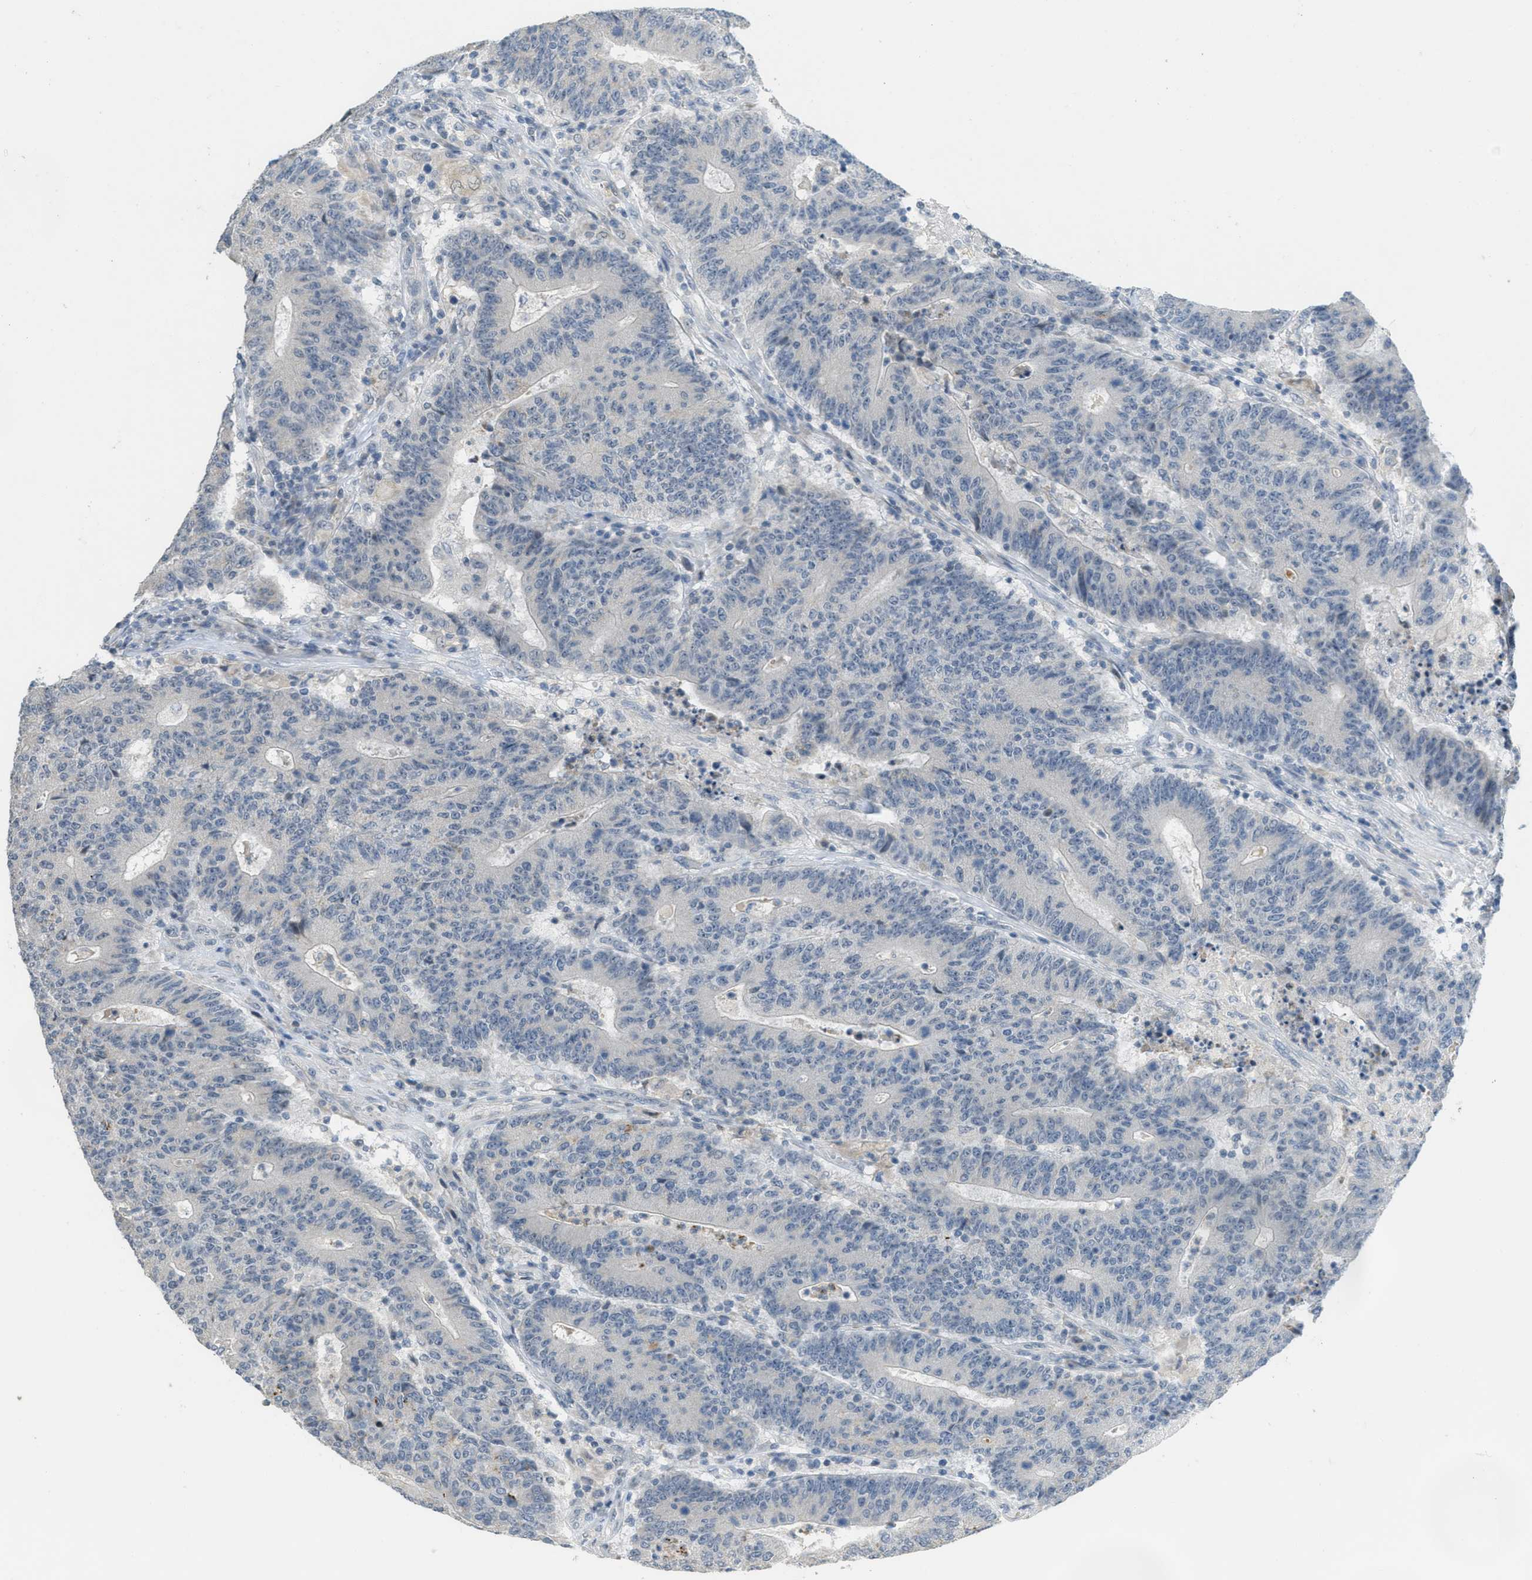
{"staining": {"intensity": "negative", "quantity": "none", "location": "none"}, "tissue": "colorectal cancer", "cell_type": "Tumor cells", "image_type": "cancer", "snomed": [{"axis": "morphology", "description": "Normal tissue, NOS"}, {"axis": "morphology", "description": "Adenocarcinoma, NOS"}, {"axis": "topography", "description": "Colon"}], "caption": "A micrograph of colorectal cancer (adenocarcinoma) stained for a protein shows no brown staining in tumor cells.", "gene": "TXNDC2", "patient": {"sex": "female", "age": 75}}